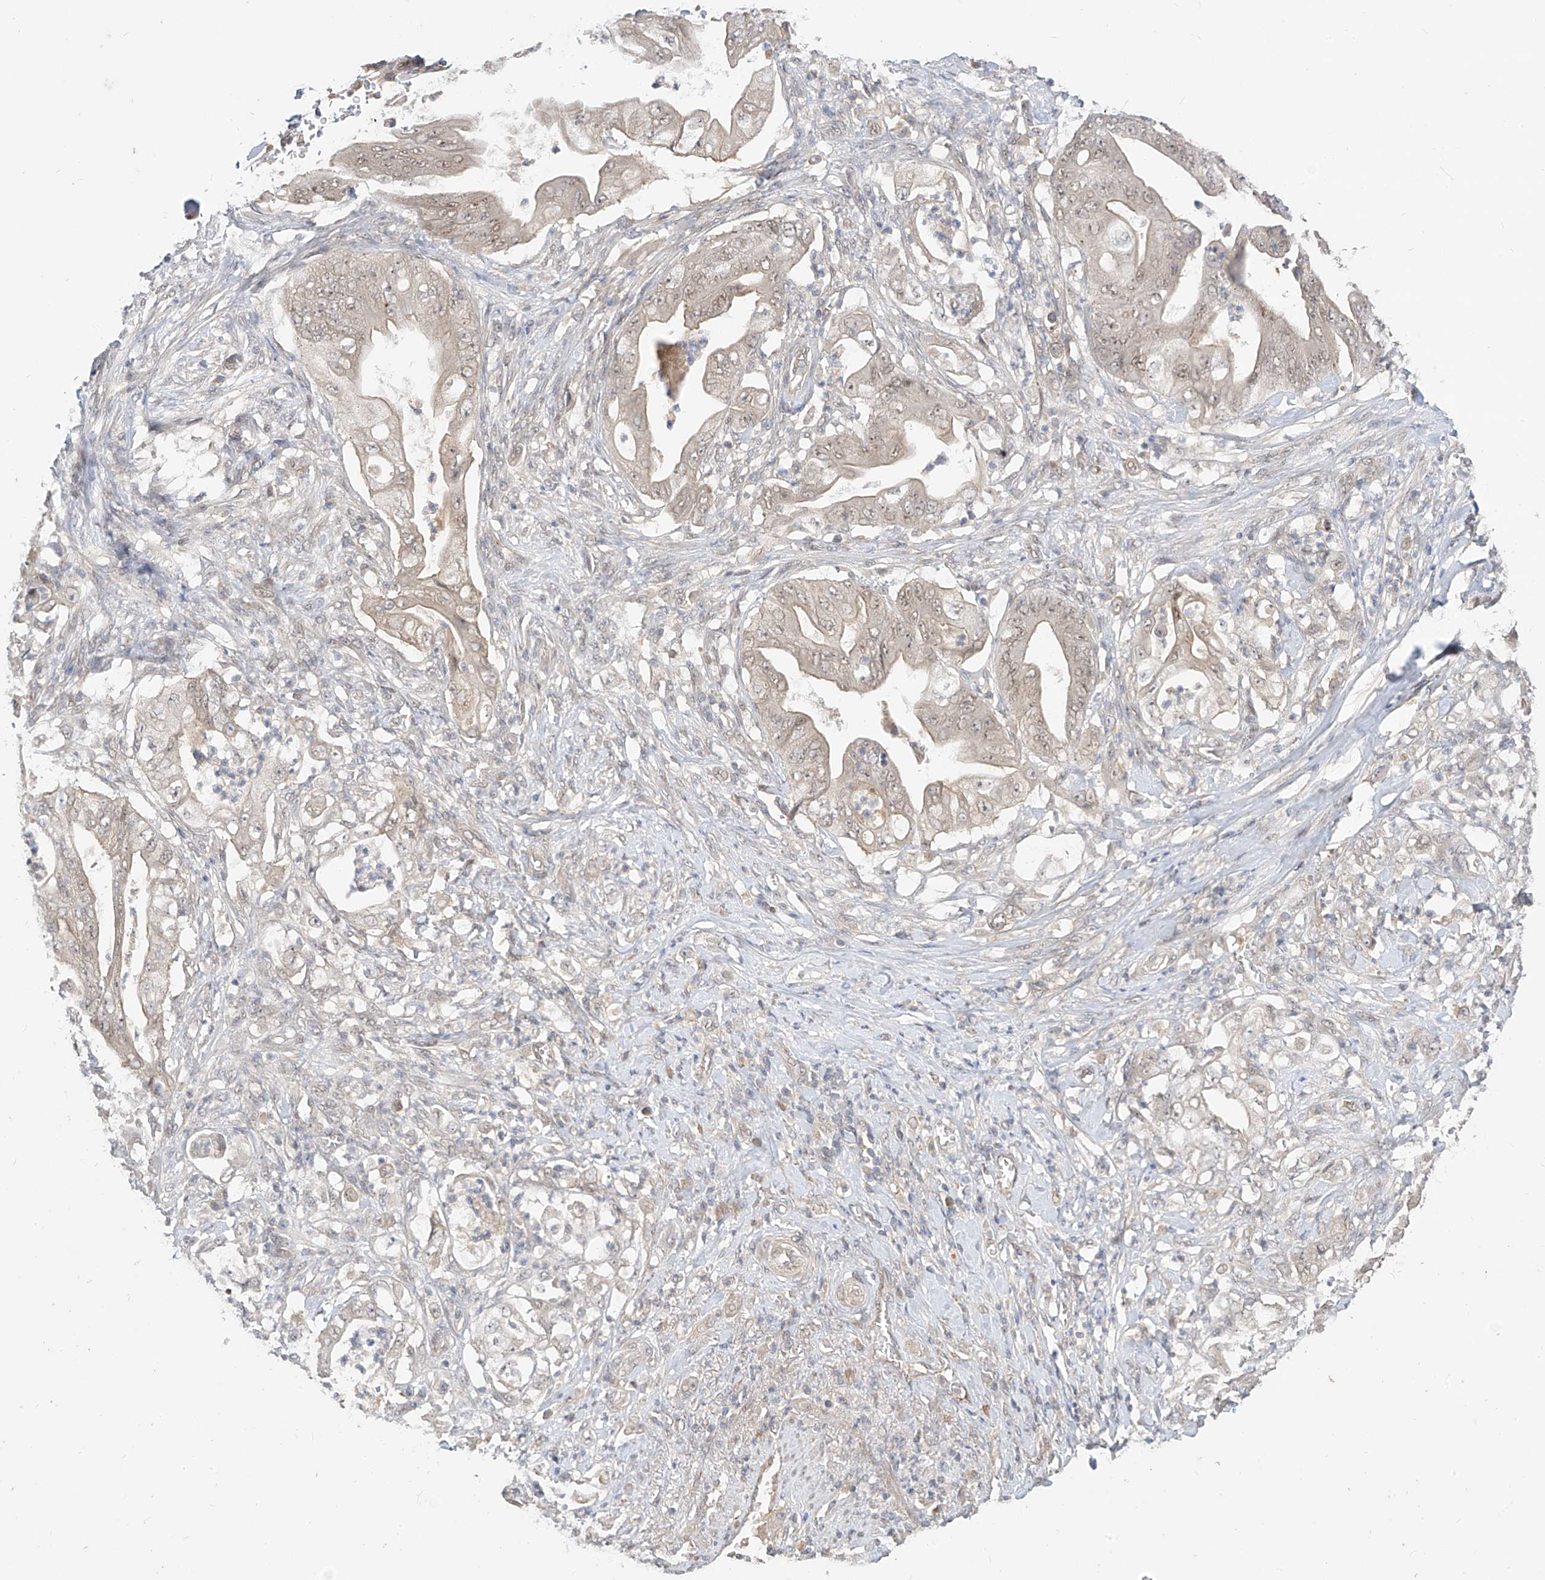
{"staining": {"intensity": "negative", "quantity": "none", "location": "none"}, "tissue": "stomach cancer", "cell_type": "Tumor cells", "image_type": "cancer", "snomed": [{"axis": "morphology", "description": "Adenocarcinoma, NOS"}, {"axis": "topography", "description": "Stomach"}], "caption": "DAB (3,3'-diaminobenzidine) immunohistochemical staining of adenocarcinoma (stomach) reveals no significant staining in tumor cells.", "gene": "MRTFA", "patient": {"sex": "female", "age": 73}}